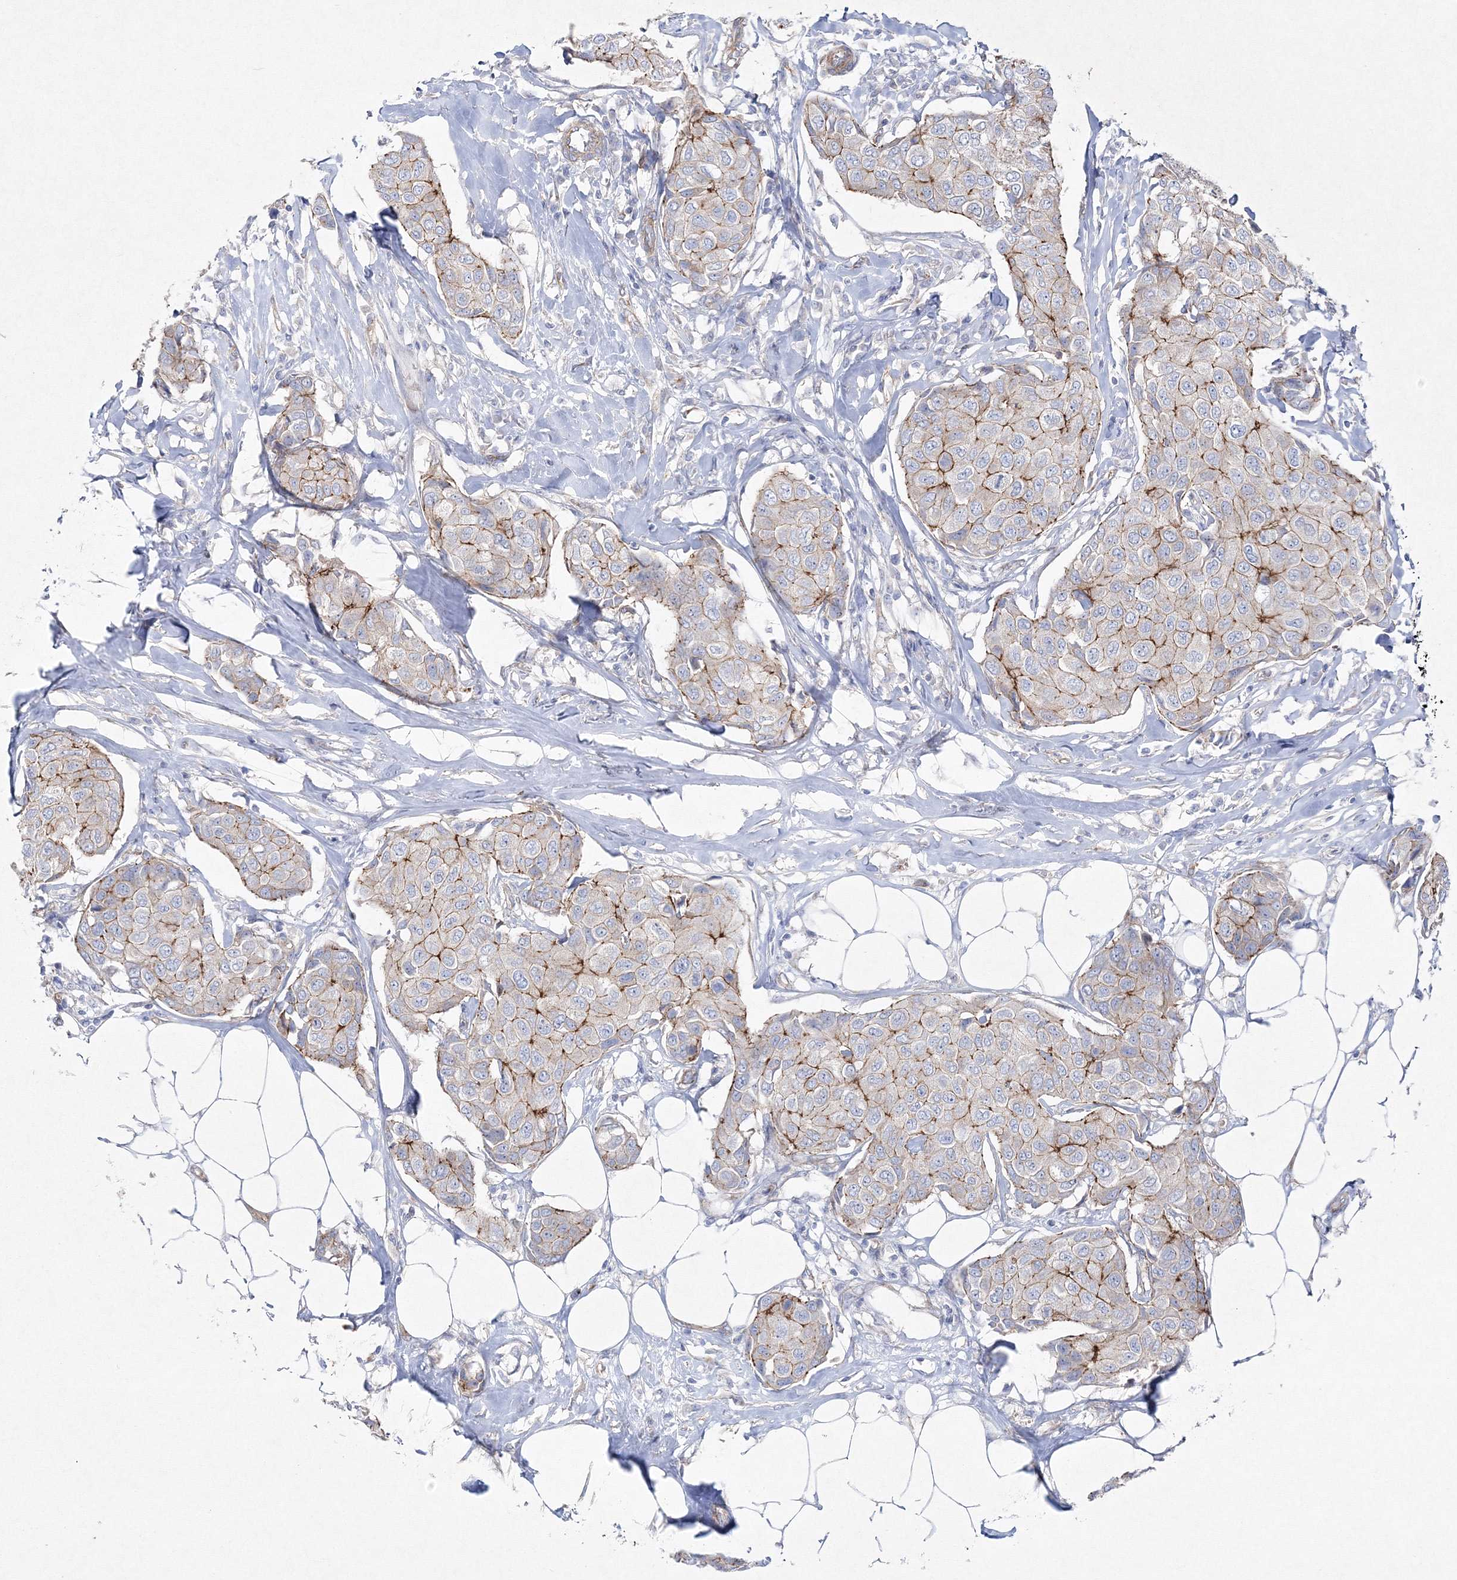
{"staining": {"intensity": "moderate", "quantity": ">75%", "location": "cytoplasmic/membranous"}, "tissue": "breast cancer", "cell_type": "Tumor cells", "image_type": "cancer", "snomed": [{"axis": "morphology", "description": "Duct carcinoma"}, {"axis": "topography", "description": "Breast"}], "caption": "Protein positivity by immunohistochemistry reveals moderate cytoplasmic/membranous expression in approximately >75% of tumor cells in breast invasive ductal carcinoma.", "gene": "NAA40", "patient": {"sex": "female", "age": 80}}